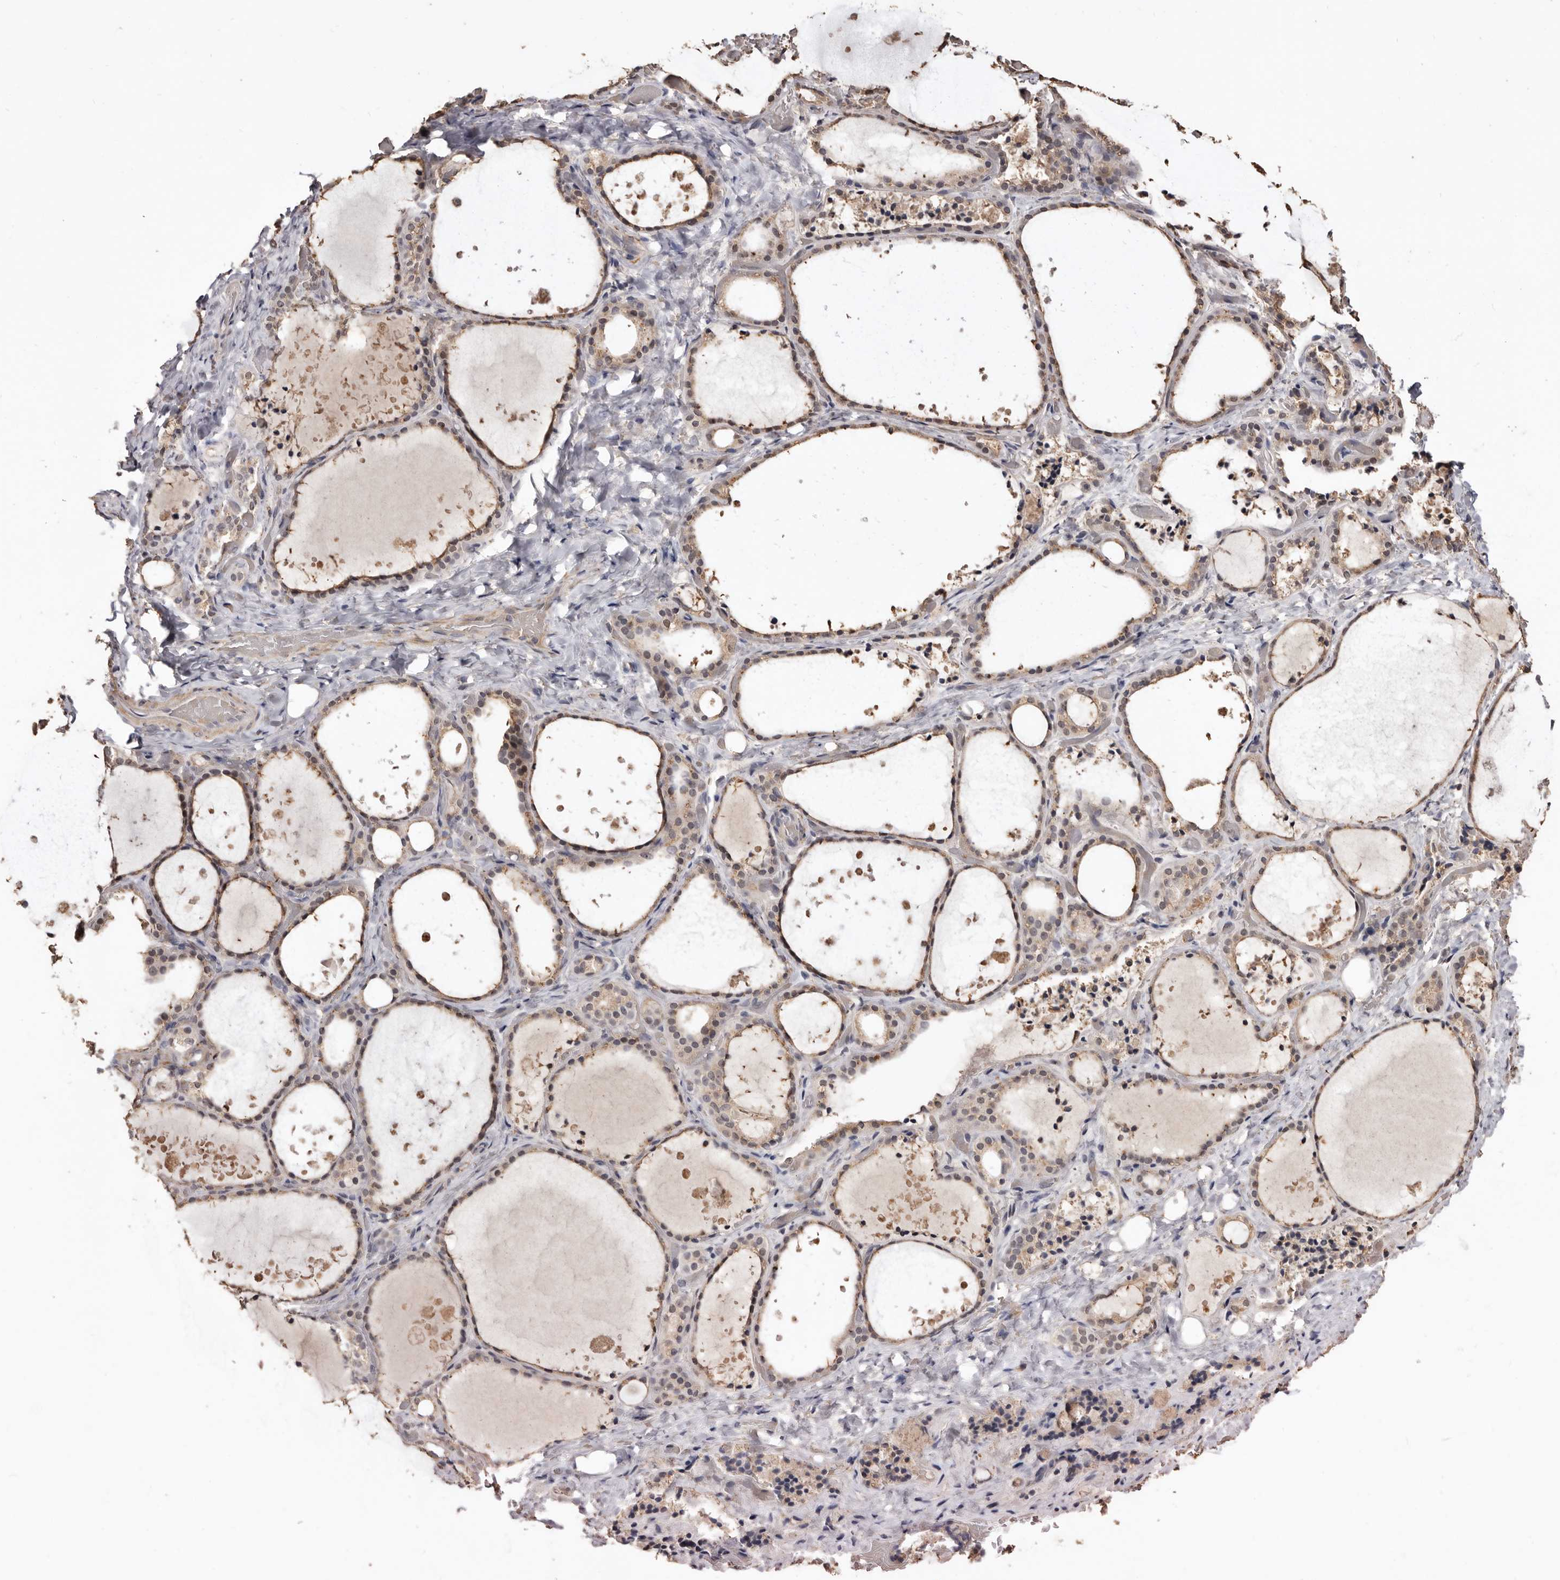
{"staining": {"intensity": "moderate", "quantity": "25%-75%", "location": "cytoplasmic/membranous,nuclear"}, "tissue": "thyroid gland", "cell_type": "Glandular cells", "image_type": "normal", "snomed": [{"axis": "morphology", "description": "Normal tissue, NOS"}, {"axis": "topography", "description": "Thyroid gland"}], "caption": "Thyroid gland stained with immunohistochemistry displays moderate cytoplasmic/membranous,nuclear expression in about 25%-75% of glandular cells. (DAB (3,3'-diaminobenzidine) = brown stain, brightfield microscopy at high magnification).", "gene": "INAVA", "patient": {"sex": "female", "age": 44}}